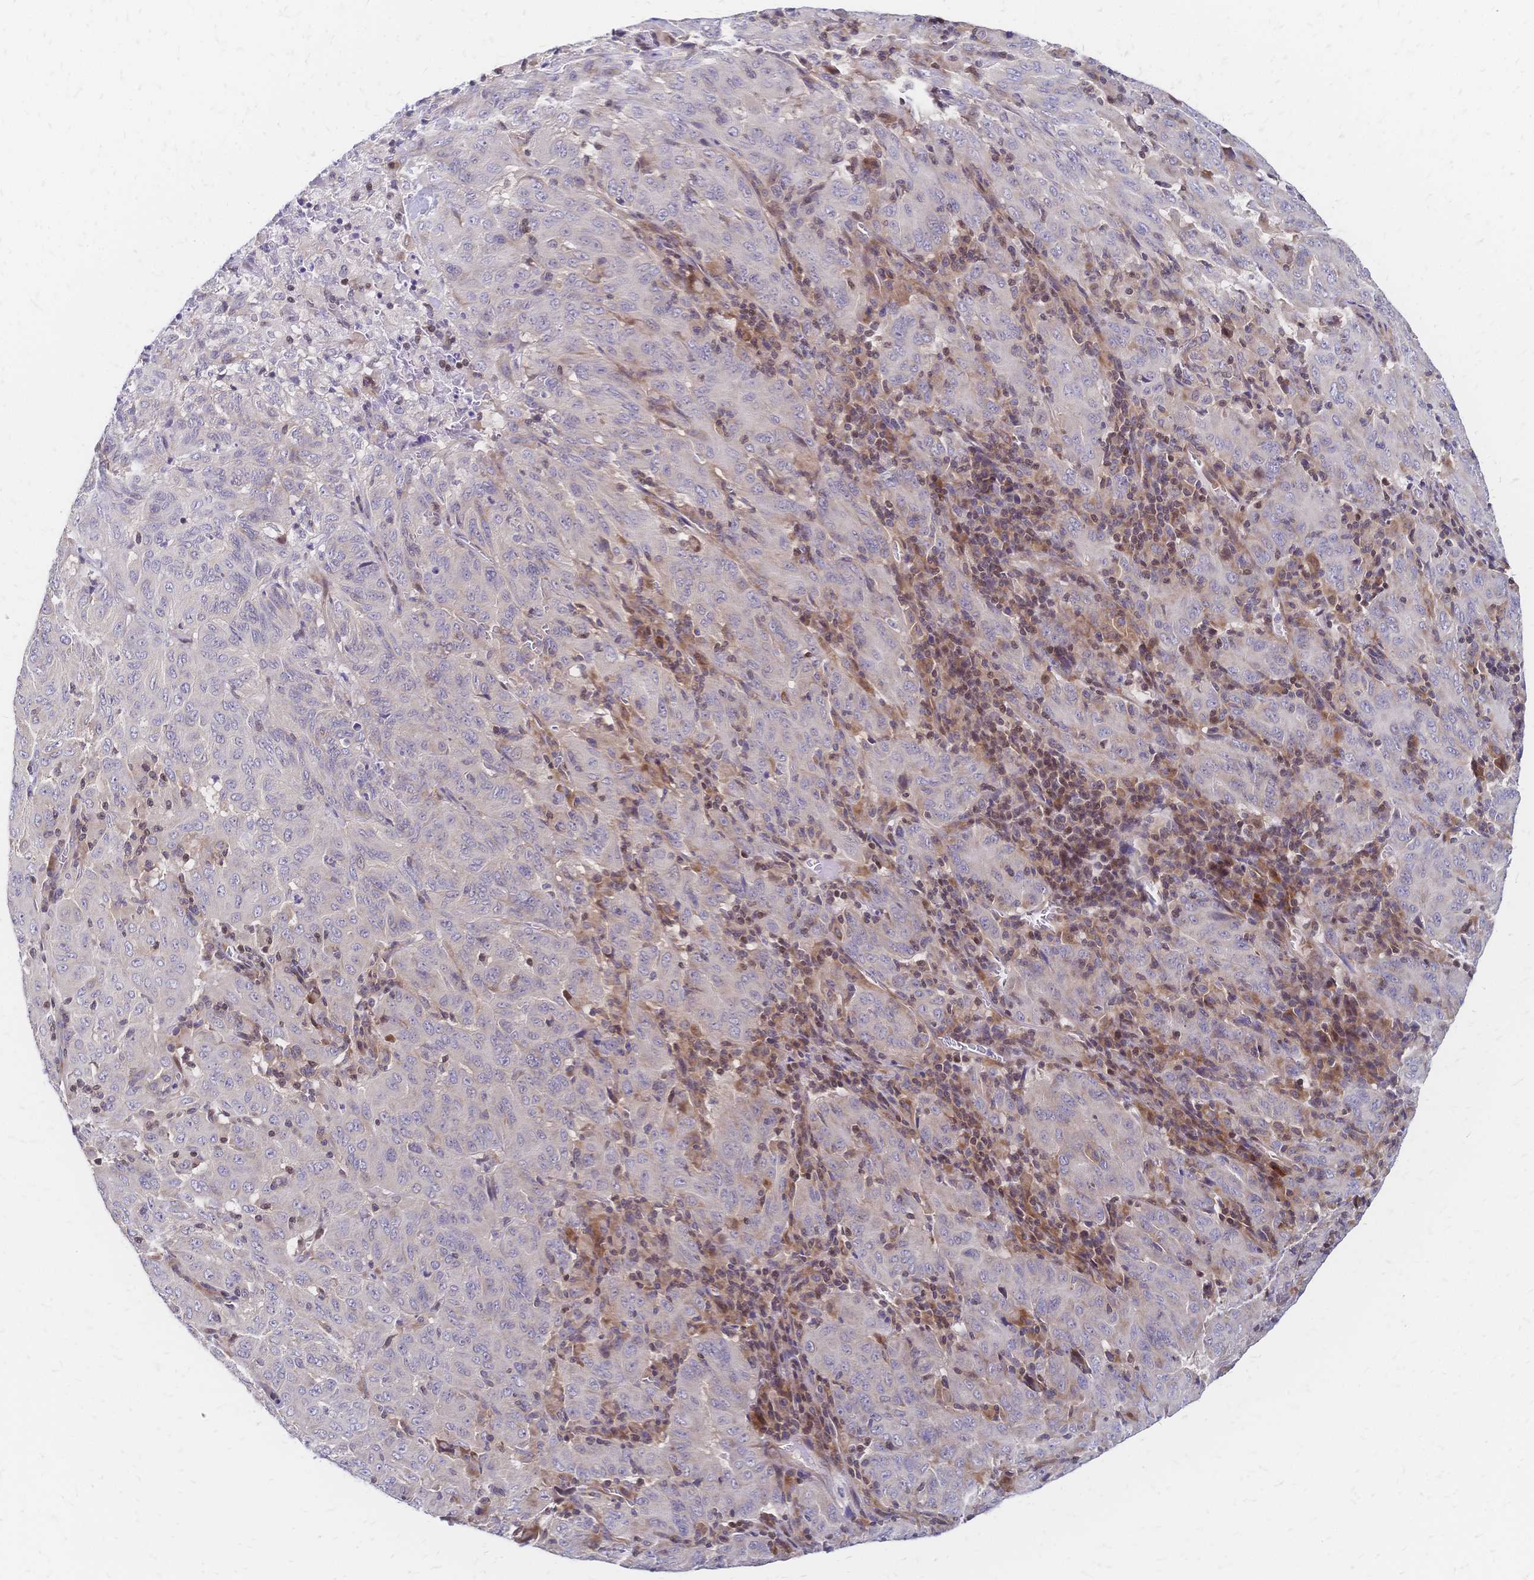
{"staining": {"intensity": "negative", "quantity": "none", "location": "none"}, "tissue": "pancreatic cancer", "cell_type": "Tumor cells", "image_type": "cancer", "snomed": [{"axis": "morphology", "description": "Adenocarcinoma, NOS"}, {"axis": "topography", "description": "Pancreas"}], "caption": "Immunohistochemical staining of adenocarcinoma (pancreatic) reveals no significant staining in tumor cells.", "gene": "CBX7", "patient": {"sex": "male", "age": 63}}